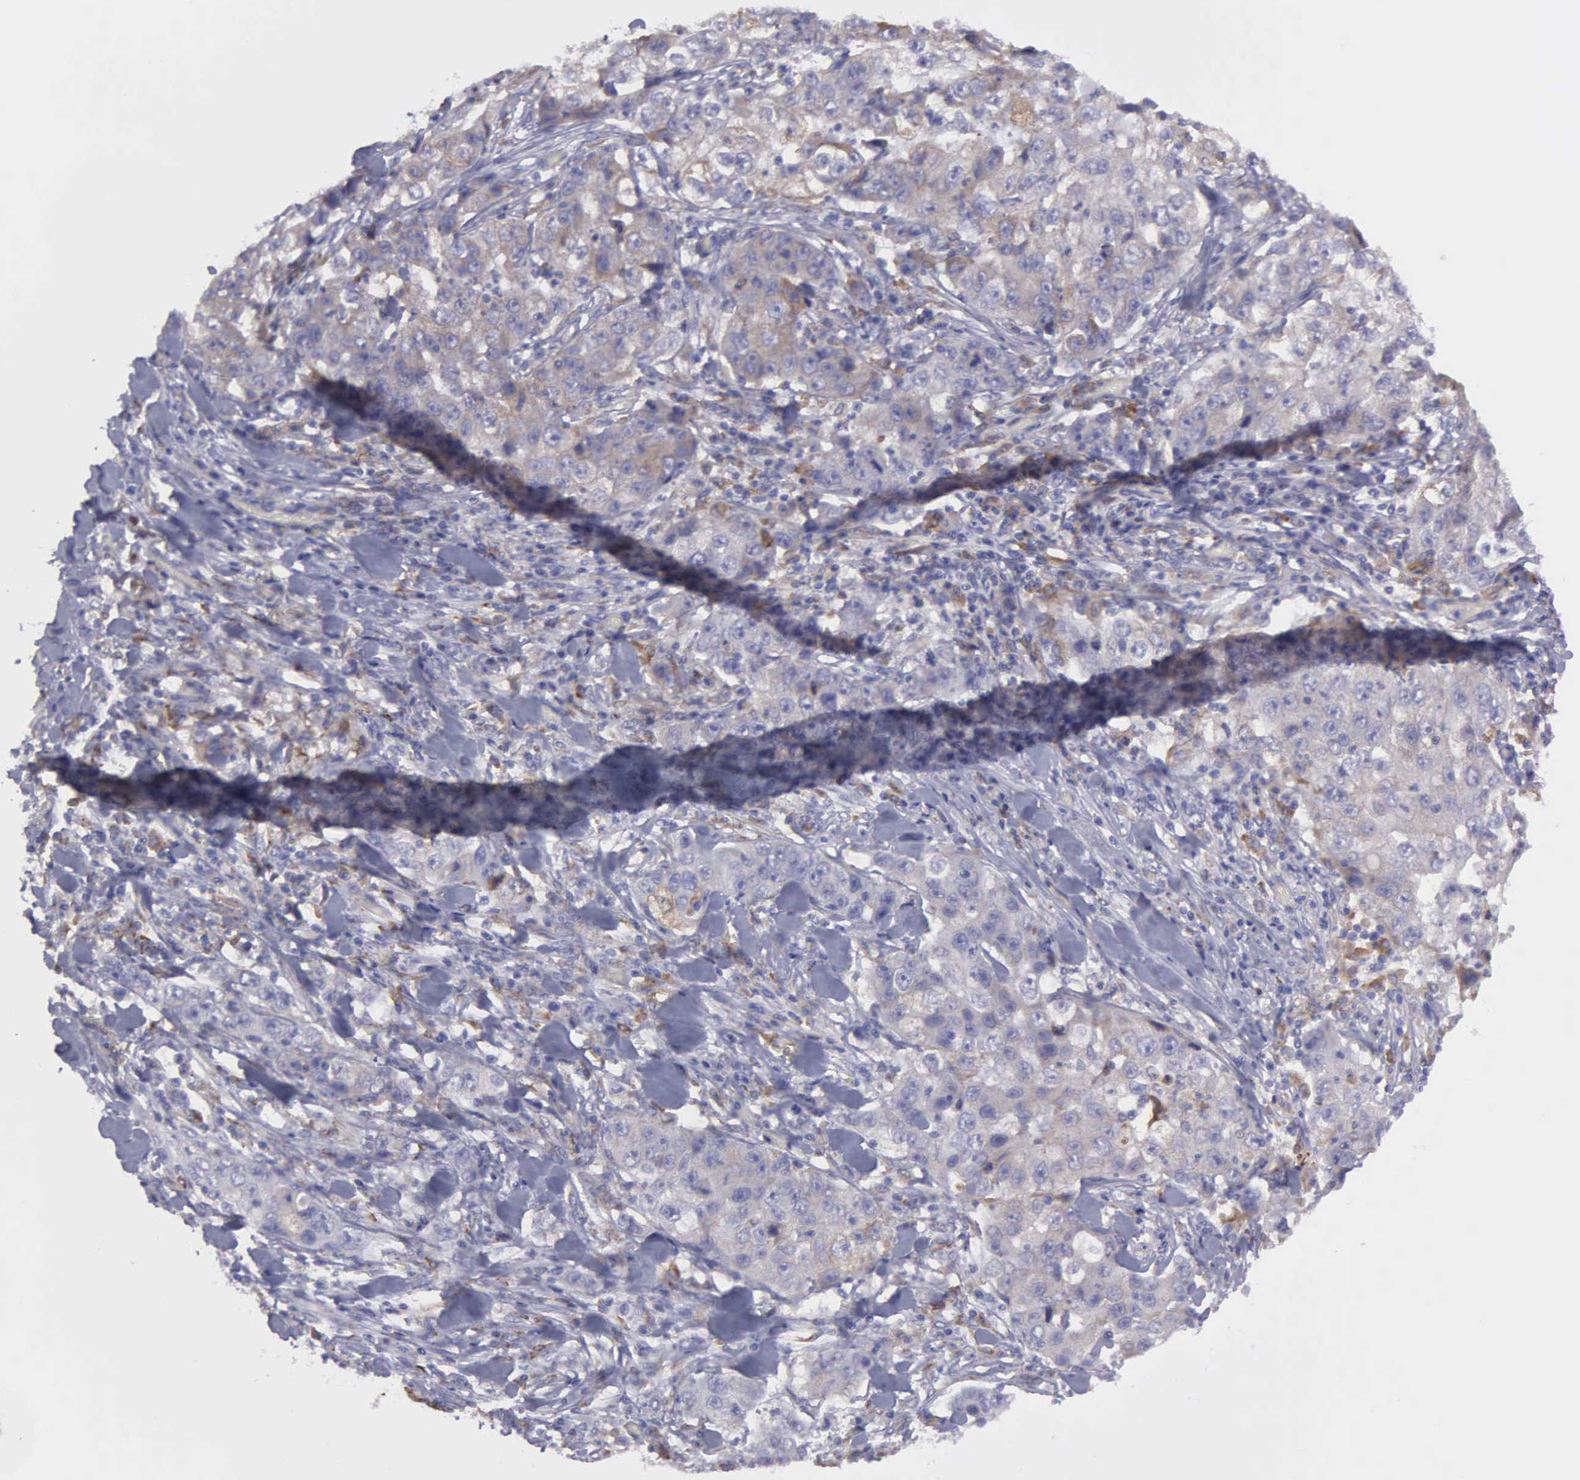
{"staining": {"intensity": "weak", "quantity": "<25%", "location": "cytoplasmic/membranous"}, "tissue": "lung cancer", "cell_type": "Tumor cells", "image_type": "cancer", "snomed": [{"axis": "morphology", "description": "Squamous cell carcinoma, NOS"}, {"axis": "topography", "description": "Lung"}], "caption": "Immunohistochemistry of lung squamous cell carcinoma exhibits no positivity in tumor cells.", "gene": "TYRP1", "patient": {"sex": "male", "age": 64}}